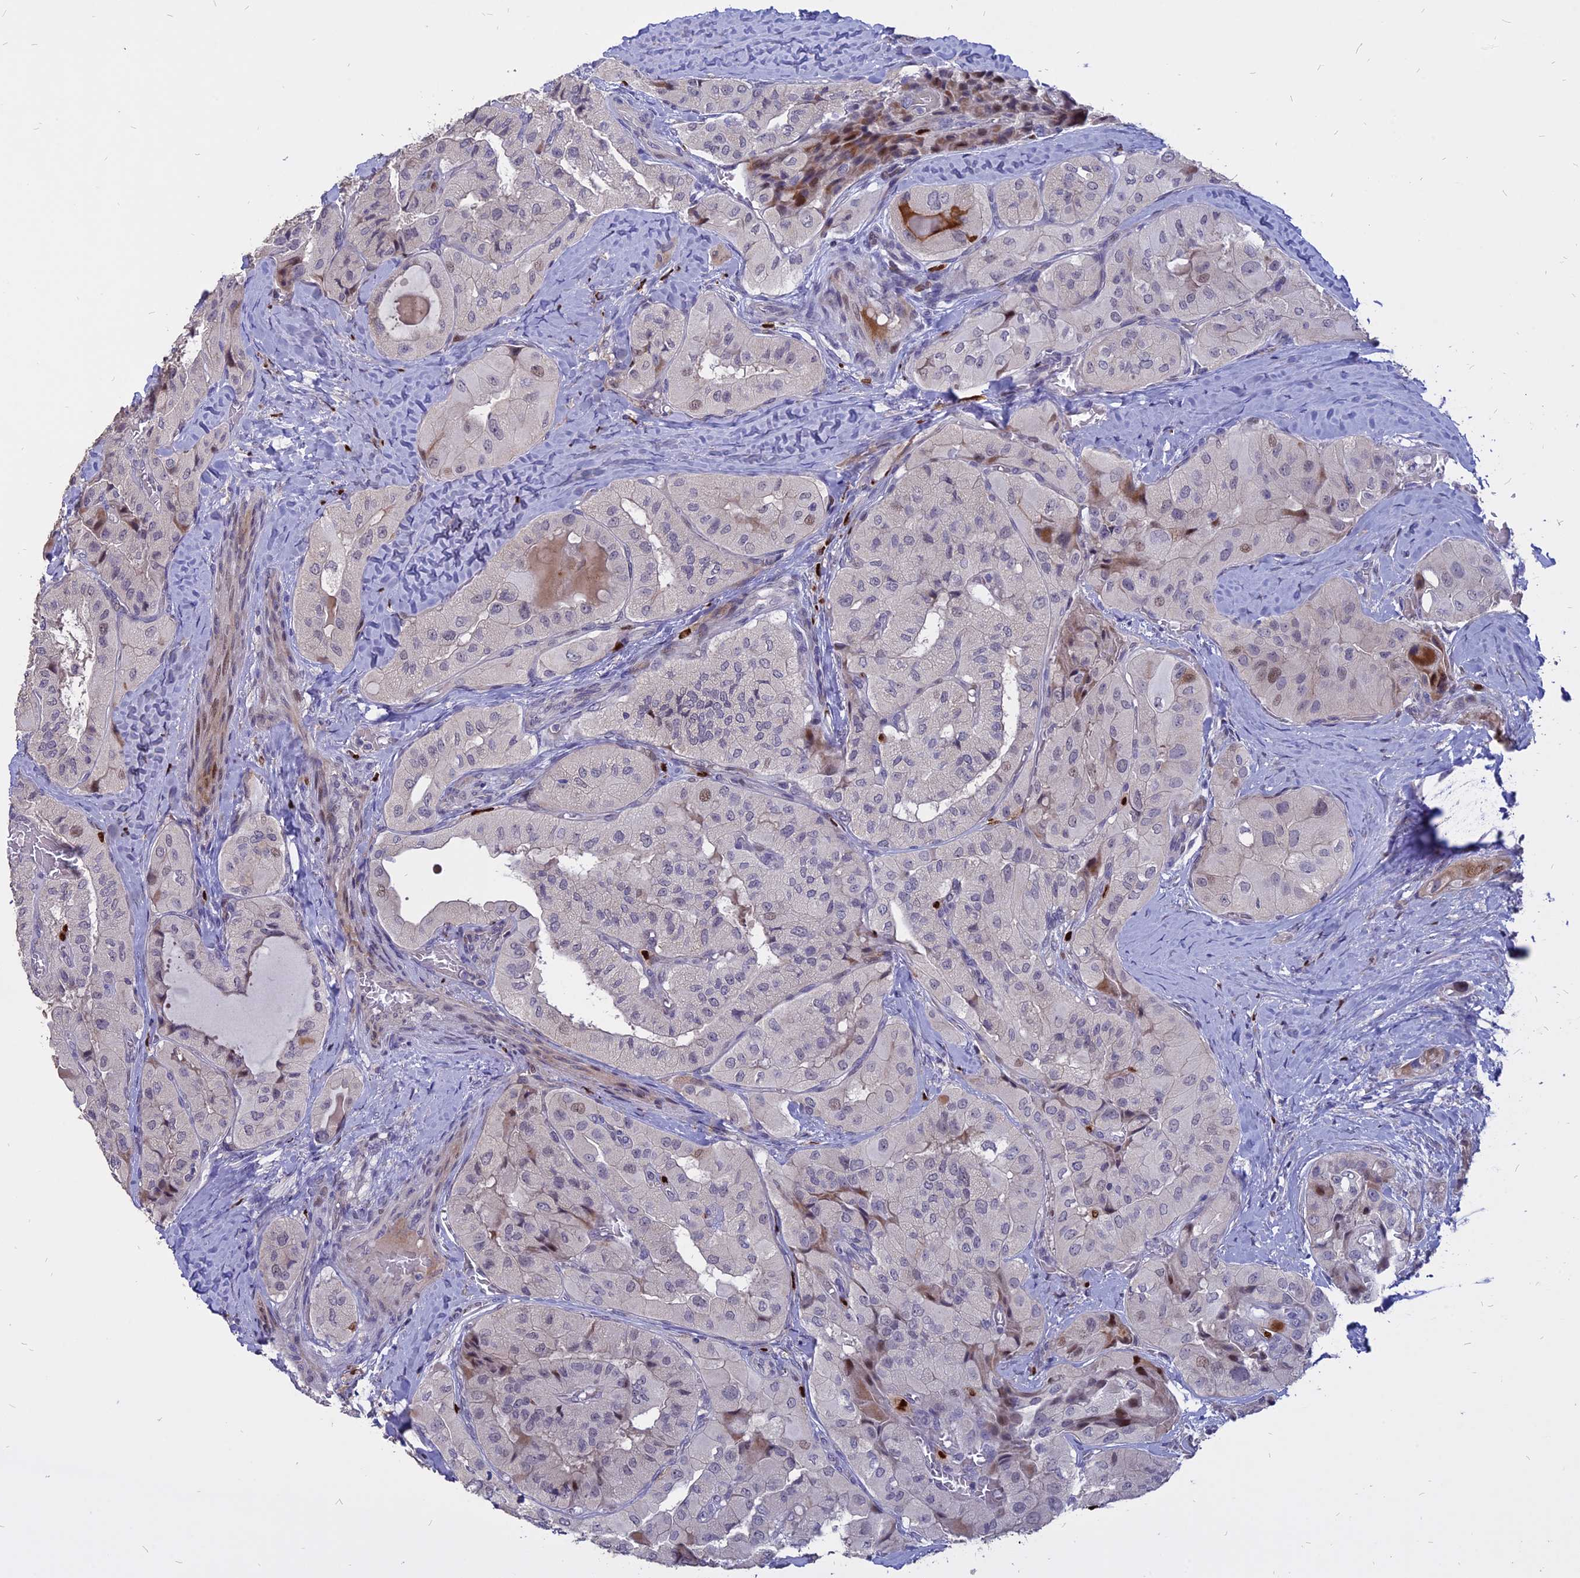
{"staining": {"intensity": "weak", "quantity": "<25%", "location": "nuclear"}, "tissue": "thyroid cancer", "cell_type": "Tumor cells", "image_type": "cancer", "snomed": [{"axis": "morphology", "description": "Normal tissue, NOS"}, {"axis": "morphology", "description": "Papillary adenocarcinoma, NOS"}, {"axis": "topography", "description": "Thyroid gland"}], "caption": "A histopathology image of human thyroid cancer is negative for staining in tumor cells.", "gene": "TMEM263", "patient": {"sex": "female", "age": 59}}